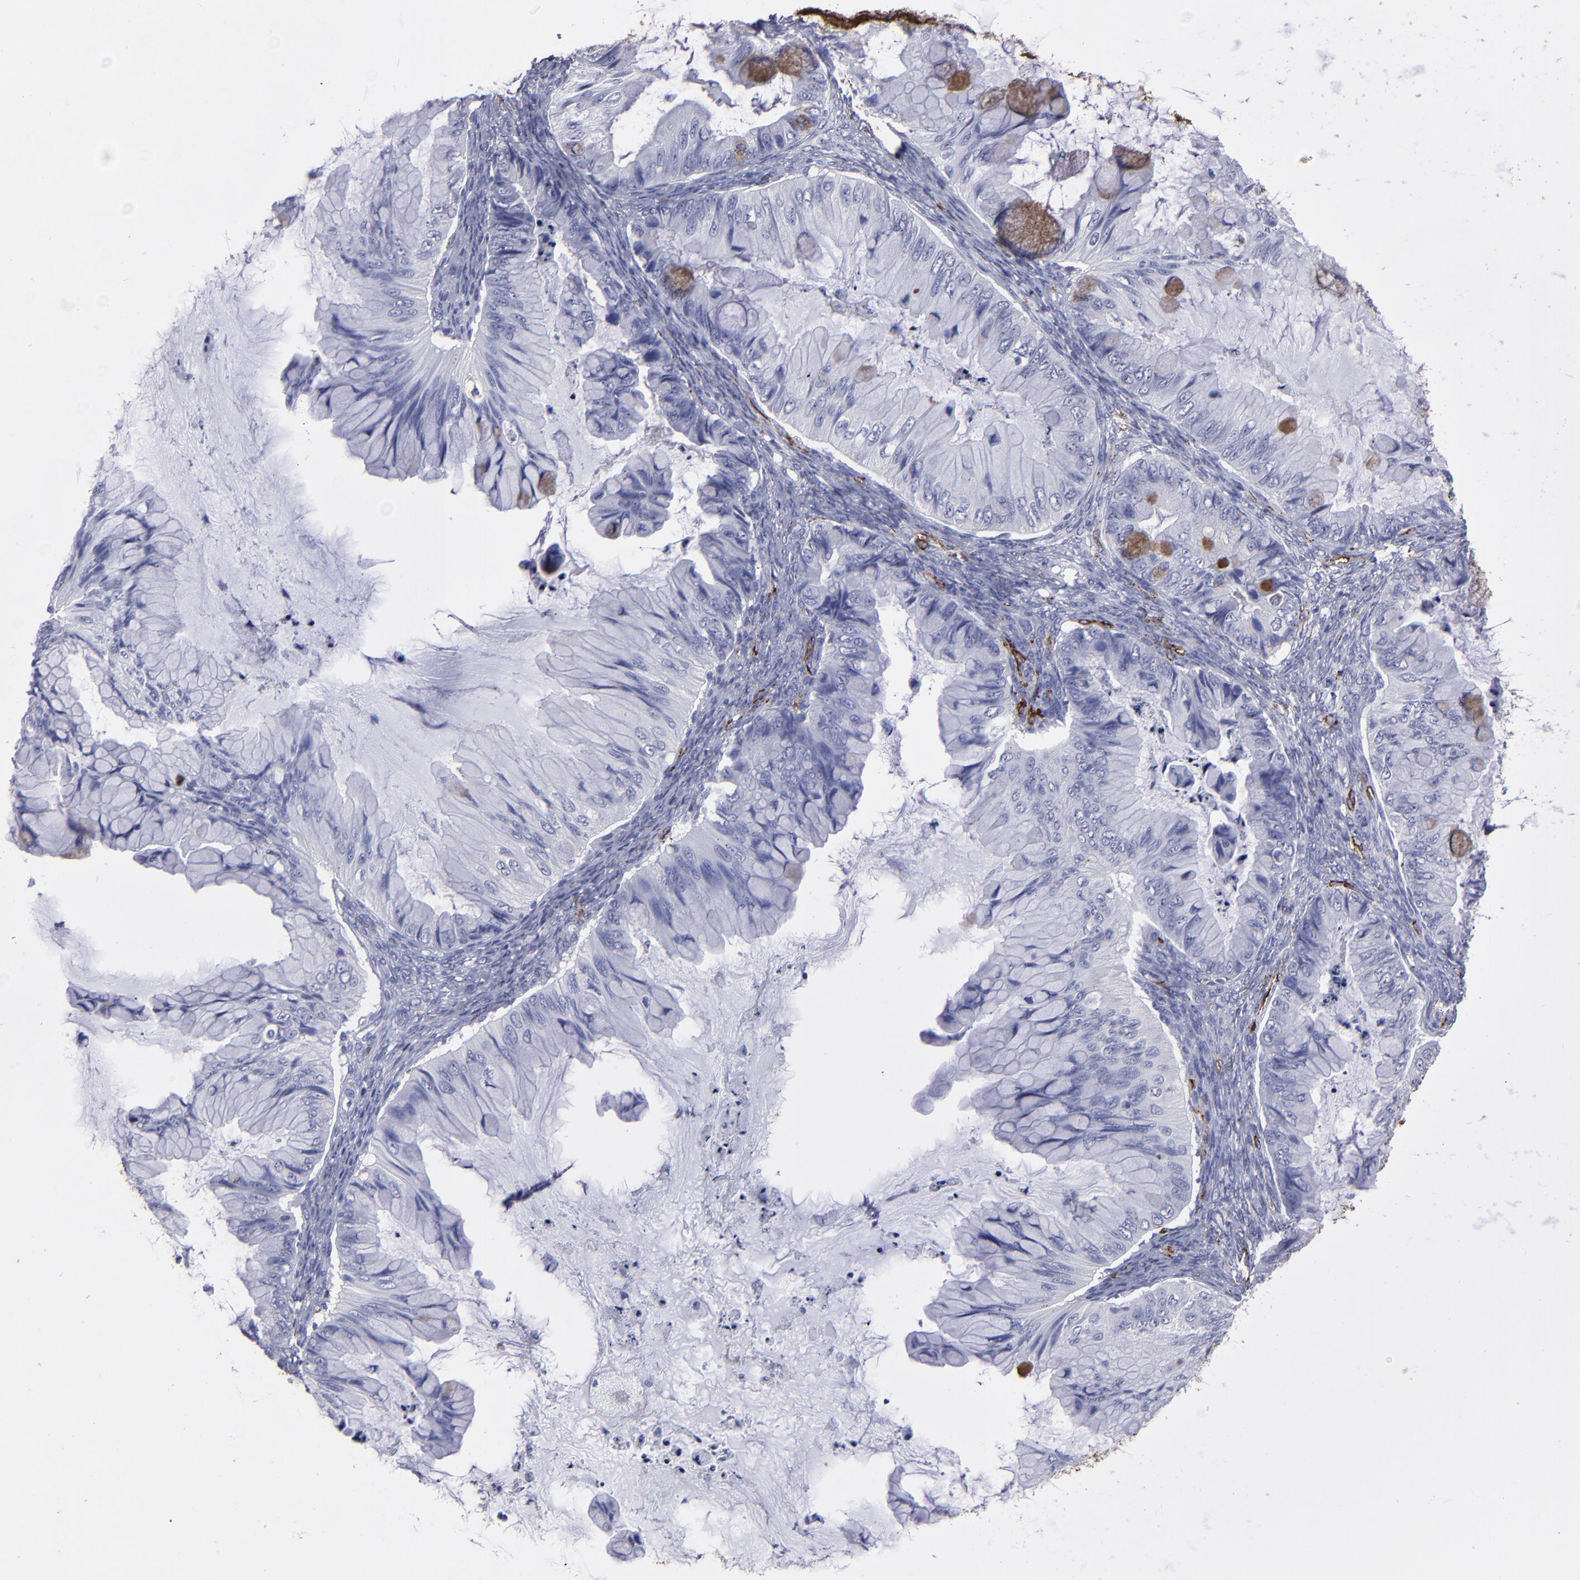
{"staining": {"intensity": "negative", "quantity": "none", "location": "none"}, "tissue": "ovarian cancer", "cell_type": "Tumor cells", "image_type": "cancer", "snomed": [{"axis": "morphology", "description": "Cystadenocarcinoma, mucinous, NOS"}, {"axis": "topography", "description": "Ovary"}], "caption": "High power microscopy photomicrograph of an IHC micrograph of ovarian cancer, revealing no significant positivity in tumor cells. (DAB IHC visualized using brightfield microscopy, high magnification).", "gene": "CD36", "patient": {"sex": "female", "age": 36}}